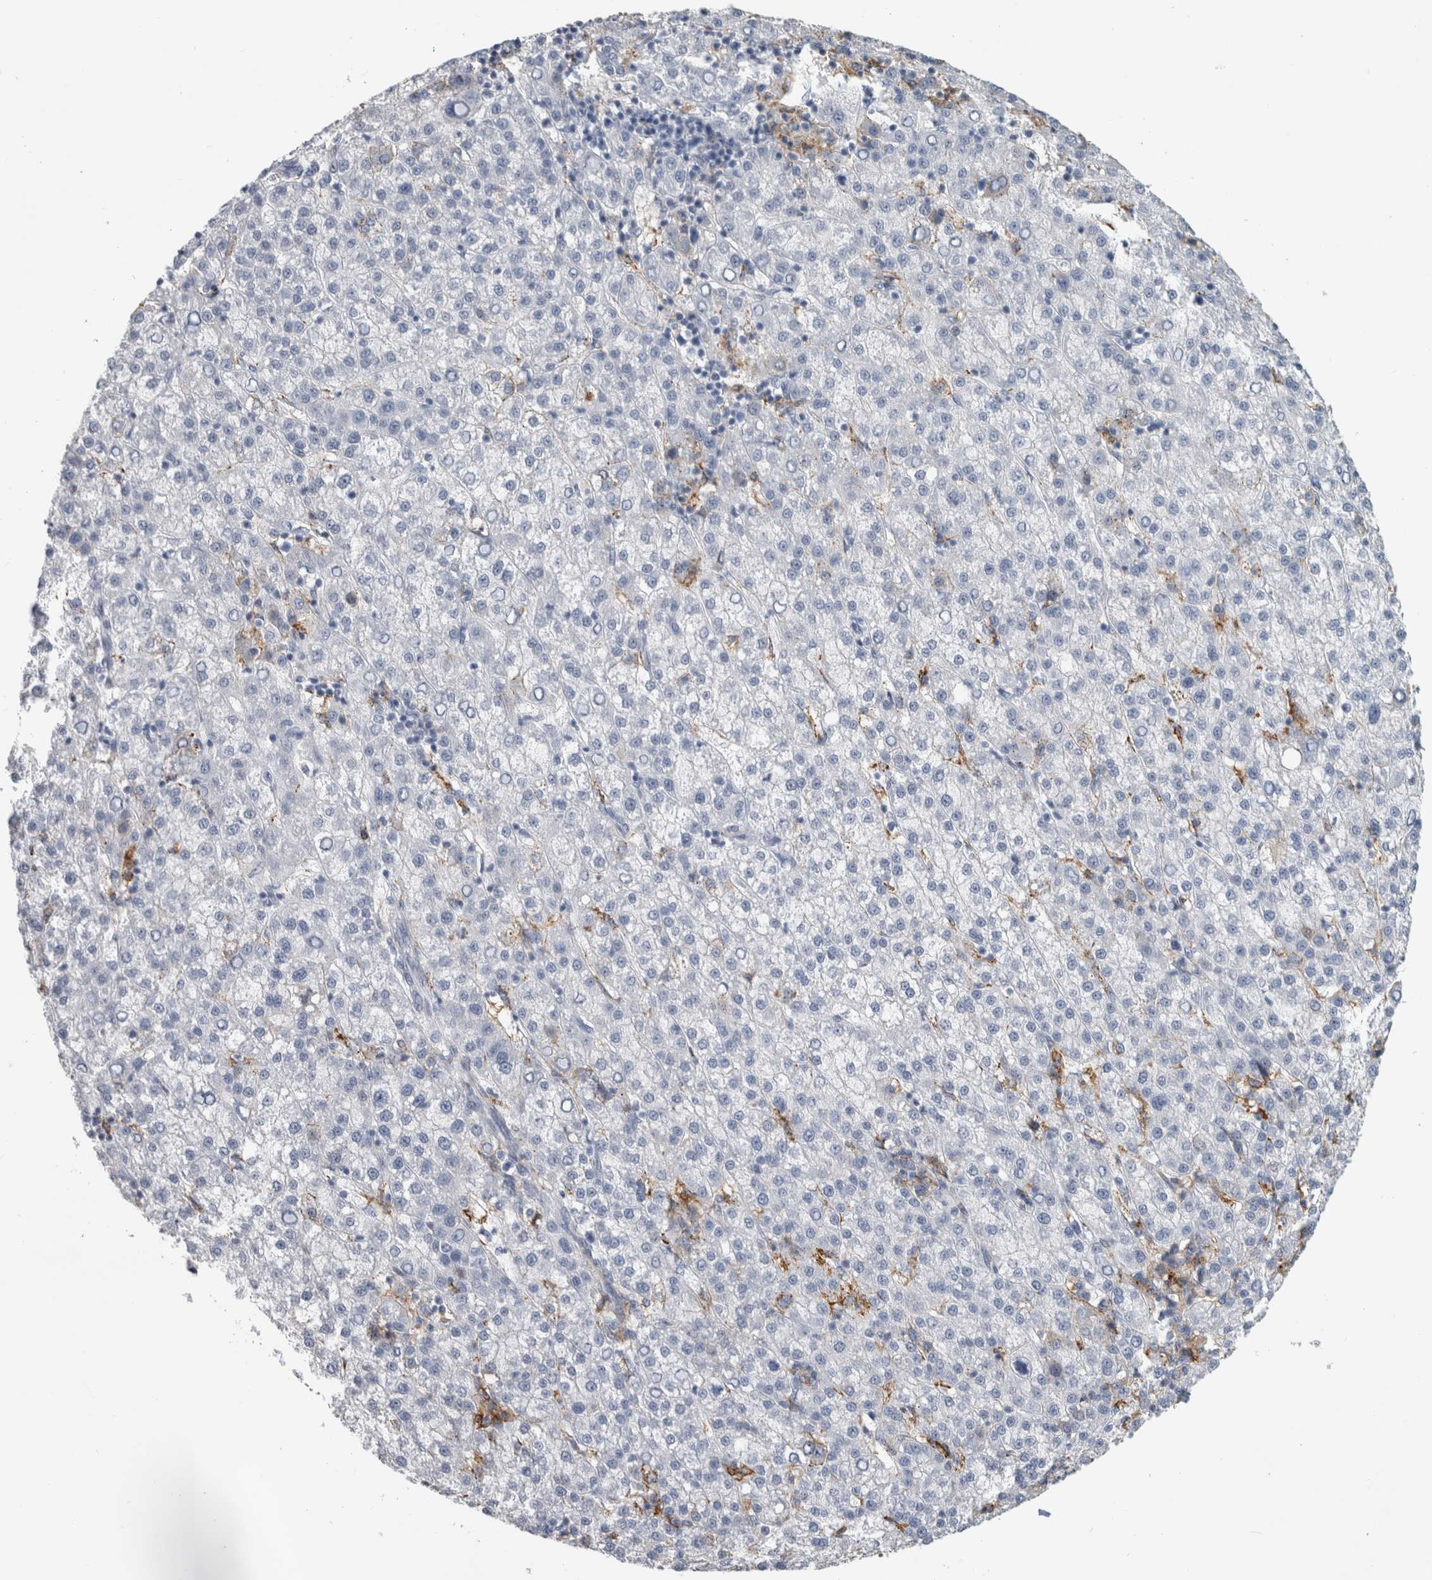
{"staining": {"intensity": "negative", "quantity": "none", "location": "none"}, "tissue": "liver cancer", "cell_type": "Tumor cells", "image_type": "cancer", "snomed": [{"axis": "morphology", "description": "Carcinoma, Hepatocellular, NOS"}, {"axis": "topography", "description": "Liver"}], "caption": "Histopathology image shows no protein positivity in tumor cells of hepatocellular carcinoma (liver) tissue.", "gene": "DNAJC24", "patient": {"sex": "female", "age": 58}}